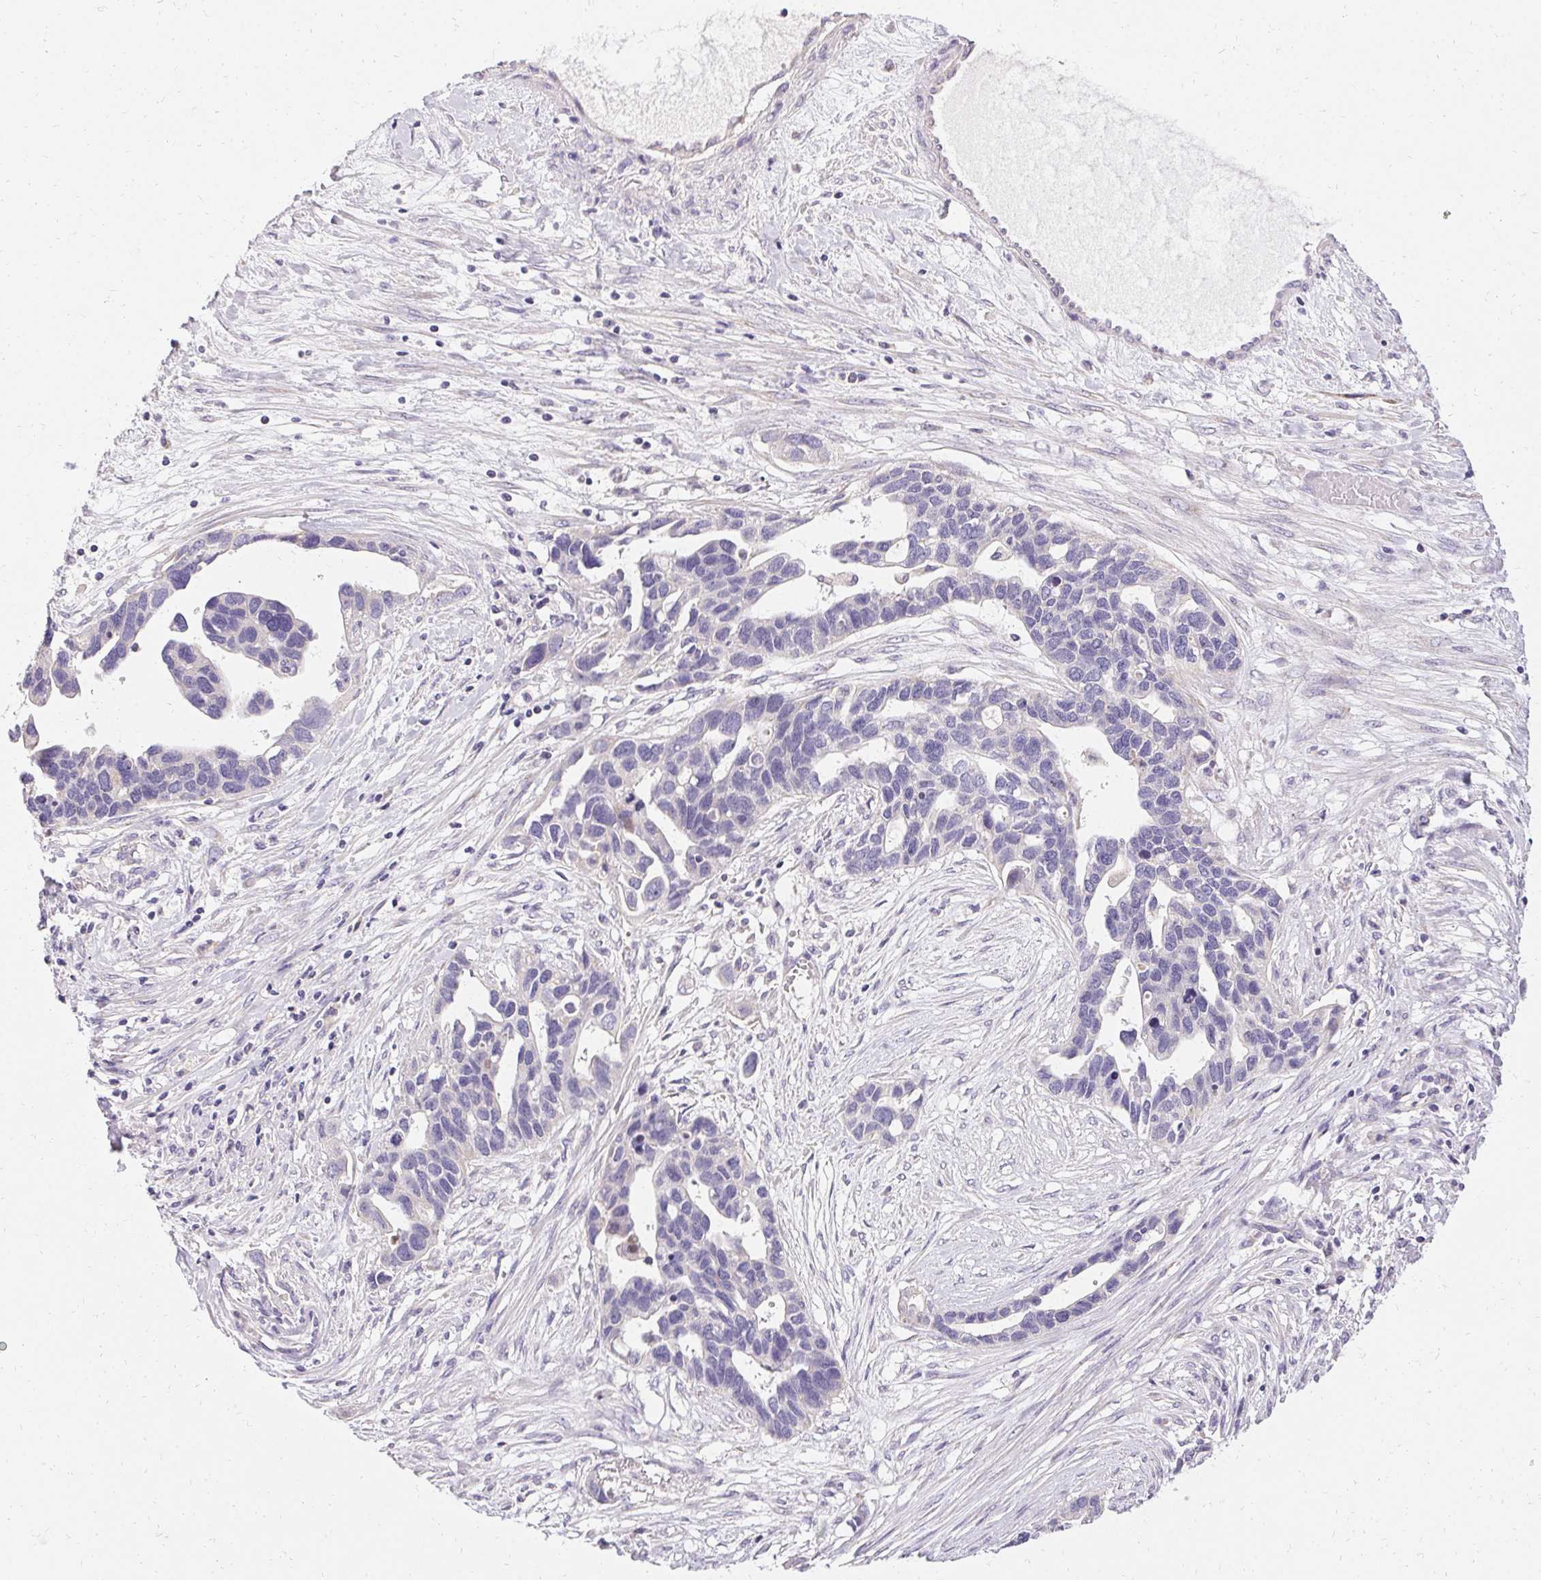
{"staining": {"intensity": "negative", "quantity": "none", "location": "none"}, "tissue": "ovarian cancer", "cell_type": "Tumor cells", "image_type": "cancer", "snomed": [{"axis": "morphology", "description": "Cystadenocarcinoma, serous, NOS"}, {"axis": "topography", "description": "Ovary"}], "caption": "Tumor cells show no significant expression in ovarian cancer (serous cystadenocarcinoma).", "gene": "TRIP13", "patient": {"sex": "female", "age": 54}}